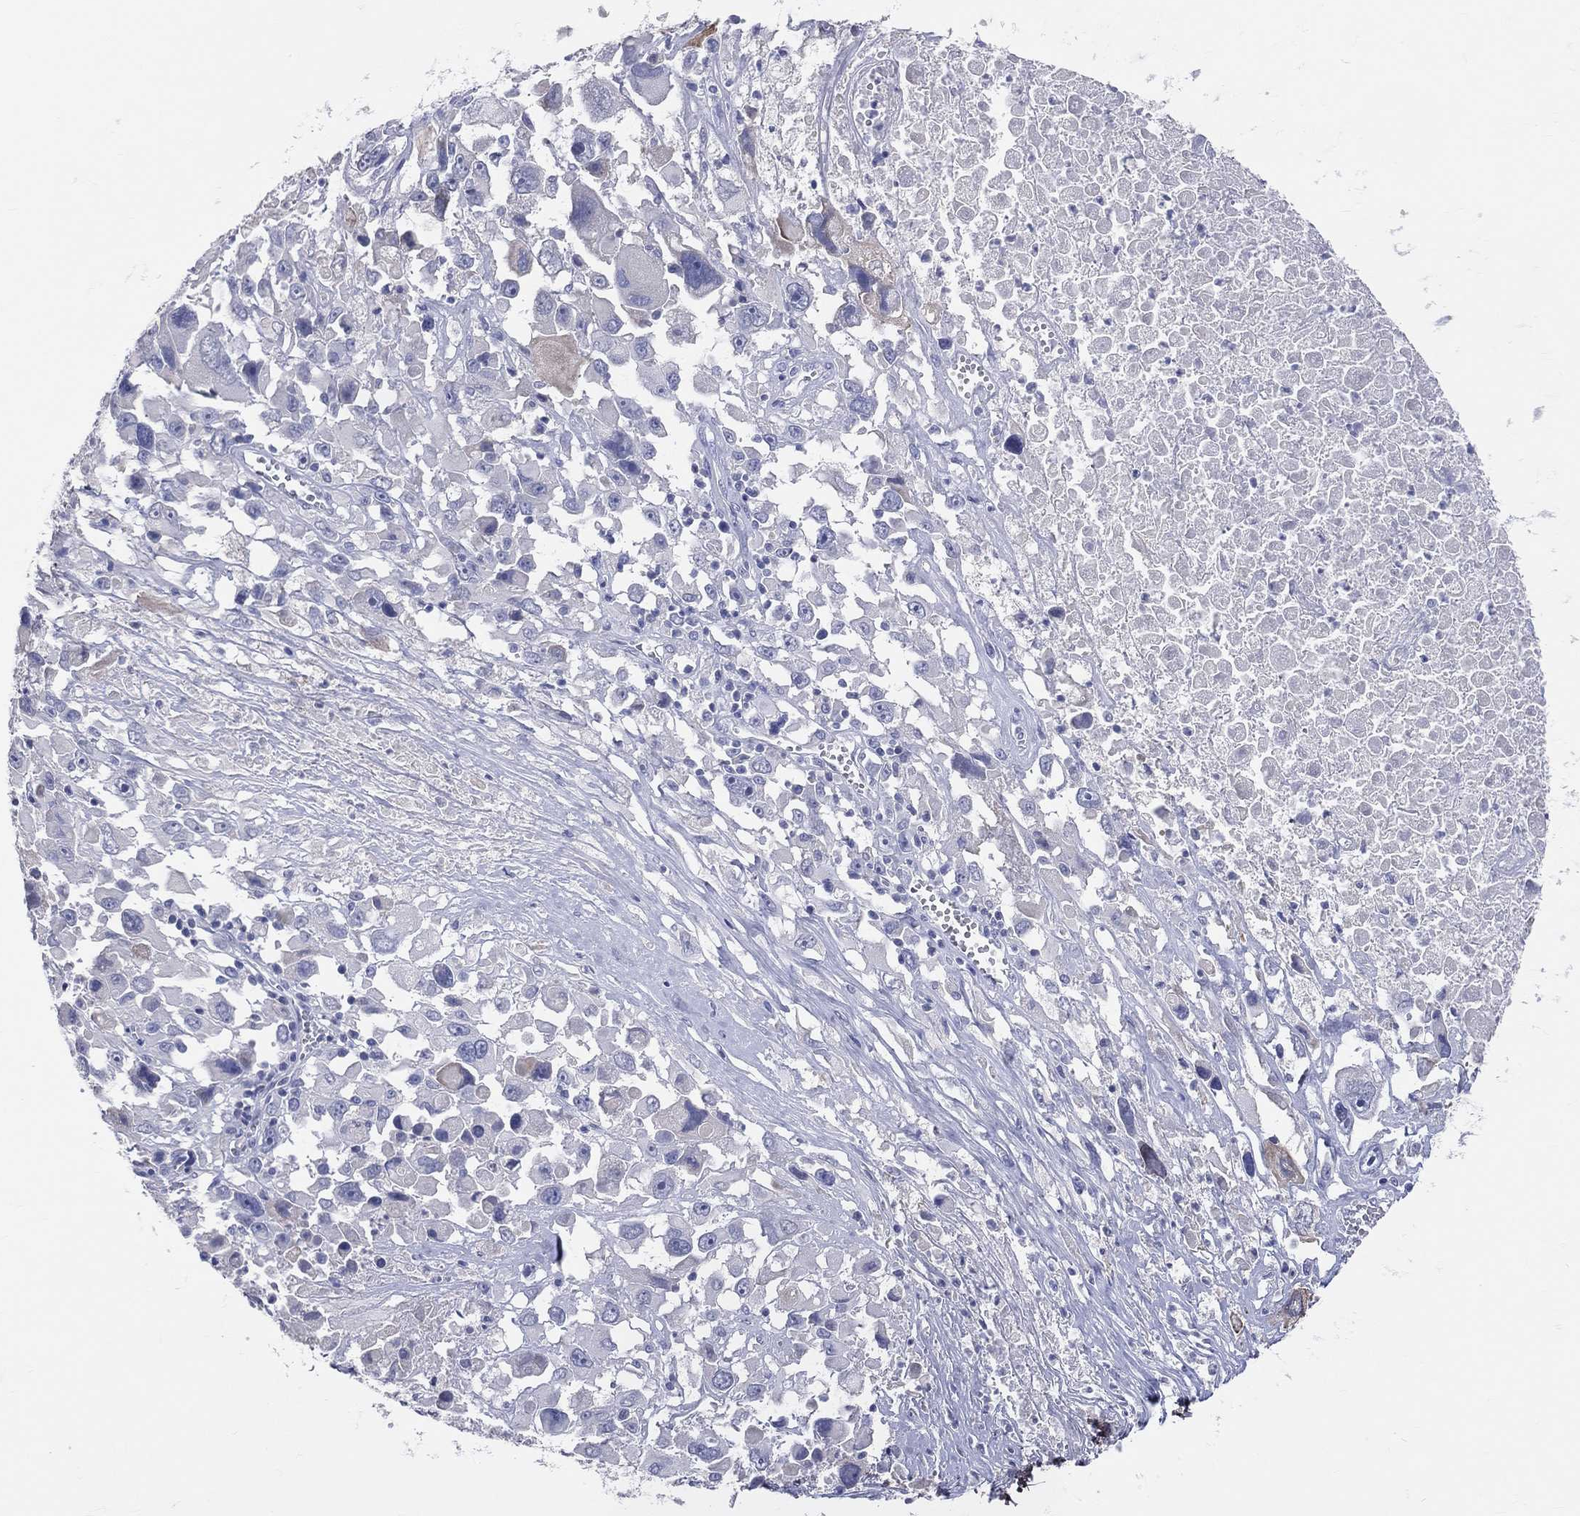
{"staining": {"intensity": "negative", "quantity": "none", "location": "none"}, "tissue": "melanoma", "cell_type": "Tumor cells", "image_type": "cancer", "snomed": [{"axis": "morphology", "description": "Malignant melanoma, Metastatic site"}, {"axis": "topography", "description": "Soft tissue"}], "caption": "The micrograph demonstrates no significant positivity in tumor cells of malignant melanoma (metastatic site).", "gene": "LAT", "patient": {"sex": "male", "age": 50}}